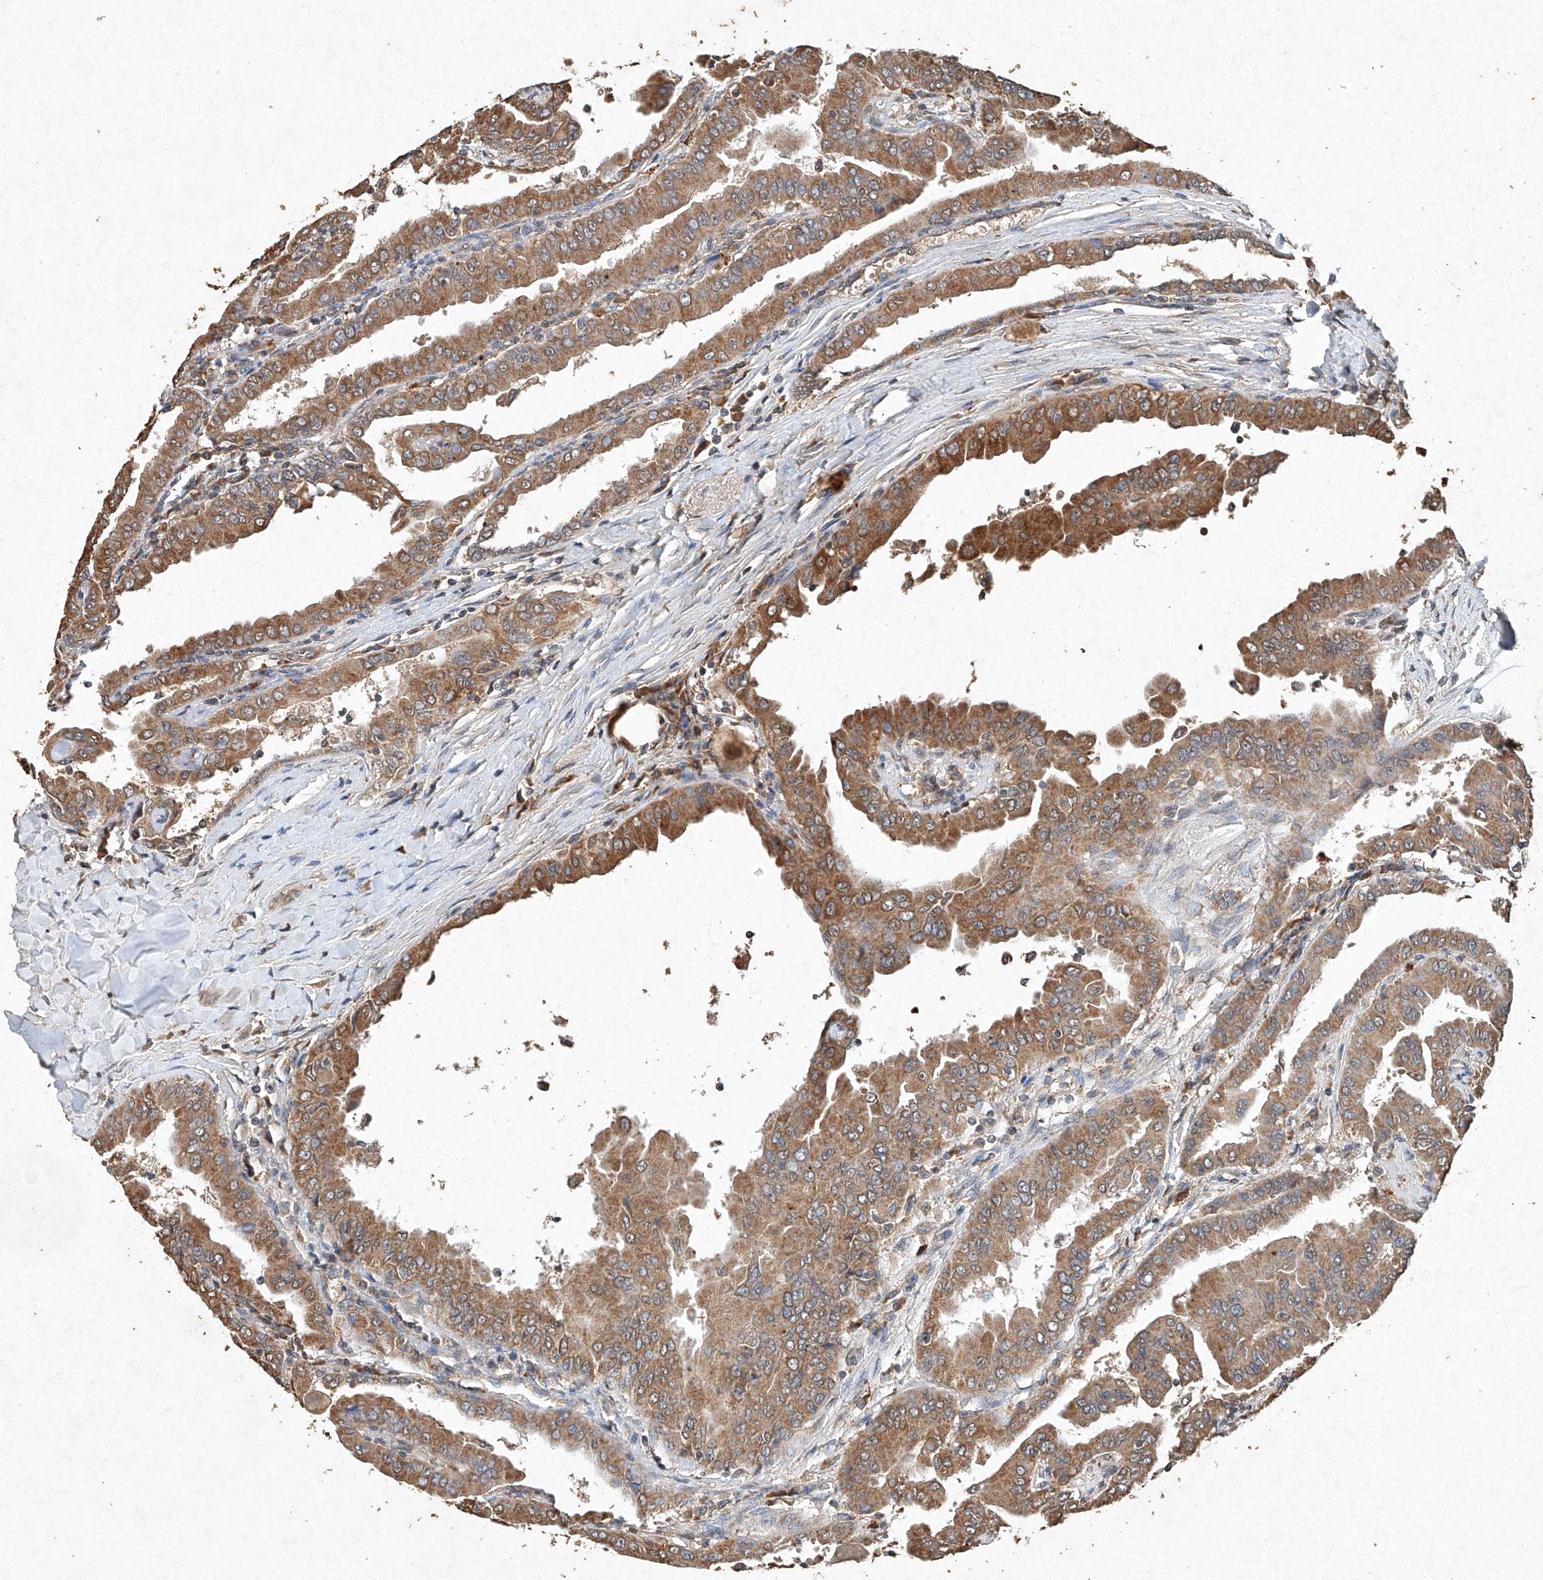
{"staining": {"intensity": "moderate", "quantity": ">75%", "location": "cytoplasmic/membranous"}, "tissue": "thyroid cancer", "cell_type": "Tumor cells", "image_type": "cancer", "snomed": [{"axis": "morphology", "description": "Papillary adenocarcinoma, NOS"}, {"axis": "topography", "description": "Thyroid gland"}], "caption": "The histopathology image shows staining of thyroid cancer (papillary adenocarcinoma), revealing moderate cytoplasmic/membranous protein positivity (brown color) within tumor cells.", "gene": "STK3", "patient": {"sex": "male", "age": 33}}